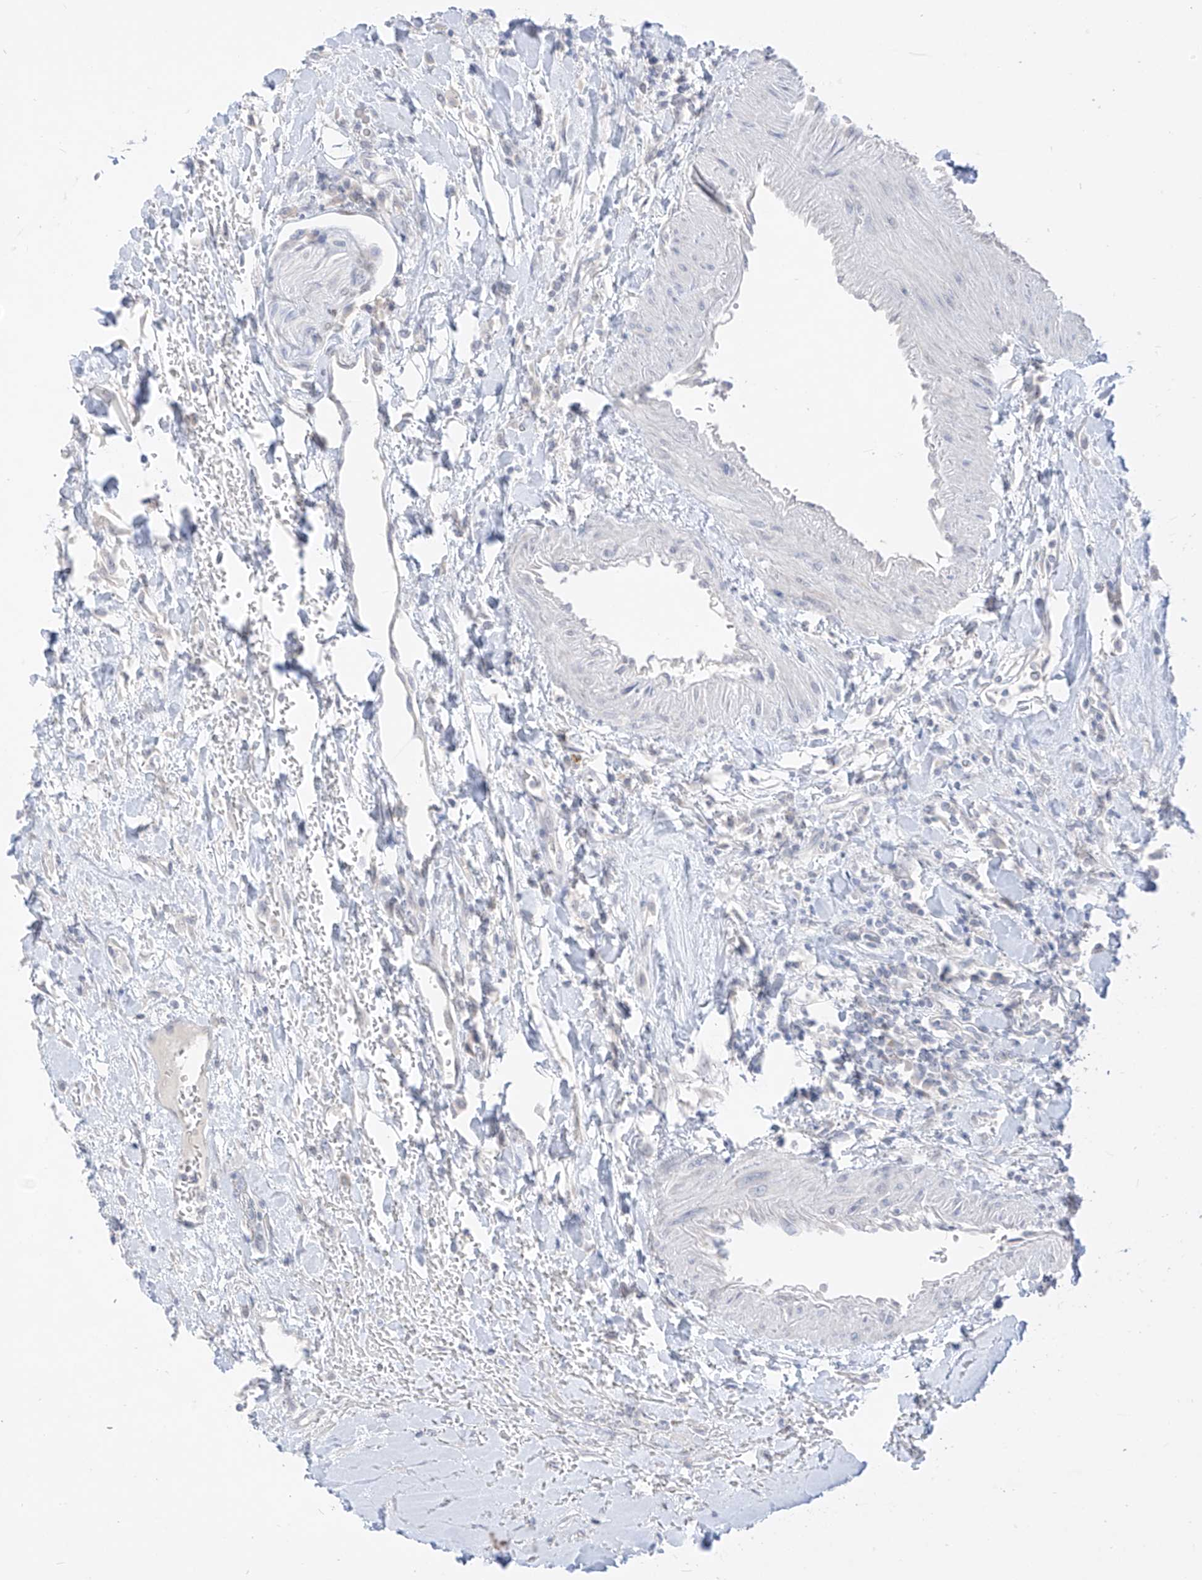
{"staining": {"intensity": "negative", "quantity": "none", "location": "none"}, "tissue": "urothelial cancer", "cell_type": "Tumor cells", "image_type": "cancer", "snomed": [{"axis": "morphology", "description": "Urothelial carcinoma, High grade"}, {"axis": "topography", "description": "Urinary bladder"}], "caption": "Urothelial carcinoma (high-grade) was stained to show a protein in brown. There is no significant positivity in tumor cells.", "gene": "BARX2", "patient": {"sex": "female", "age": 80}}